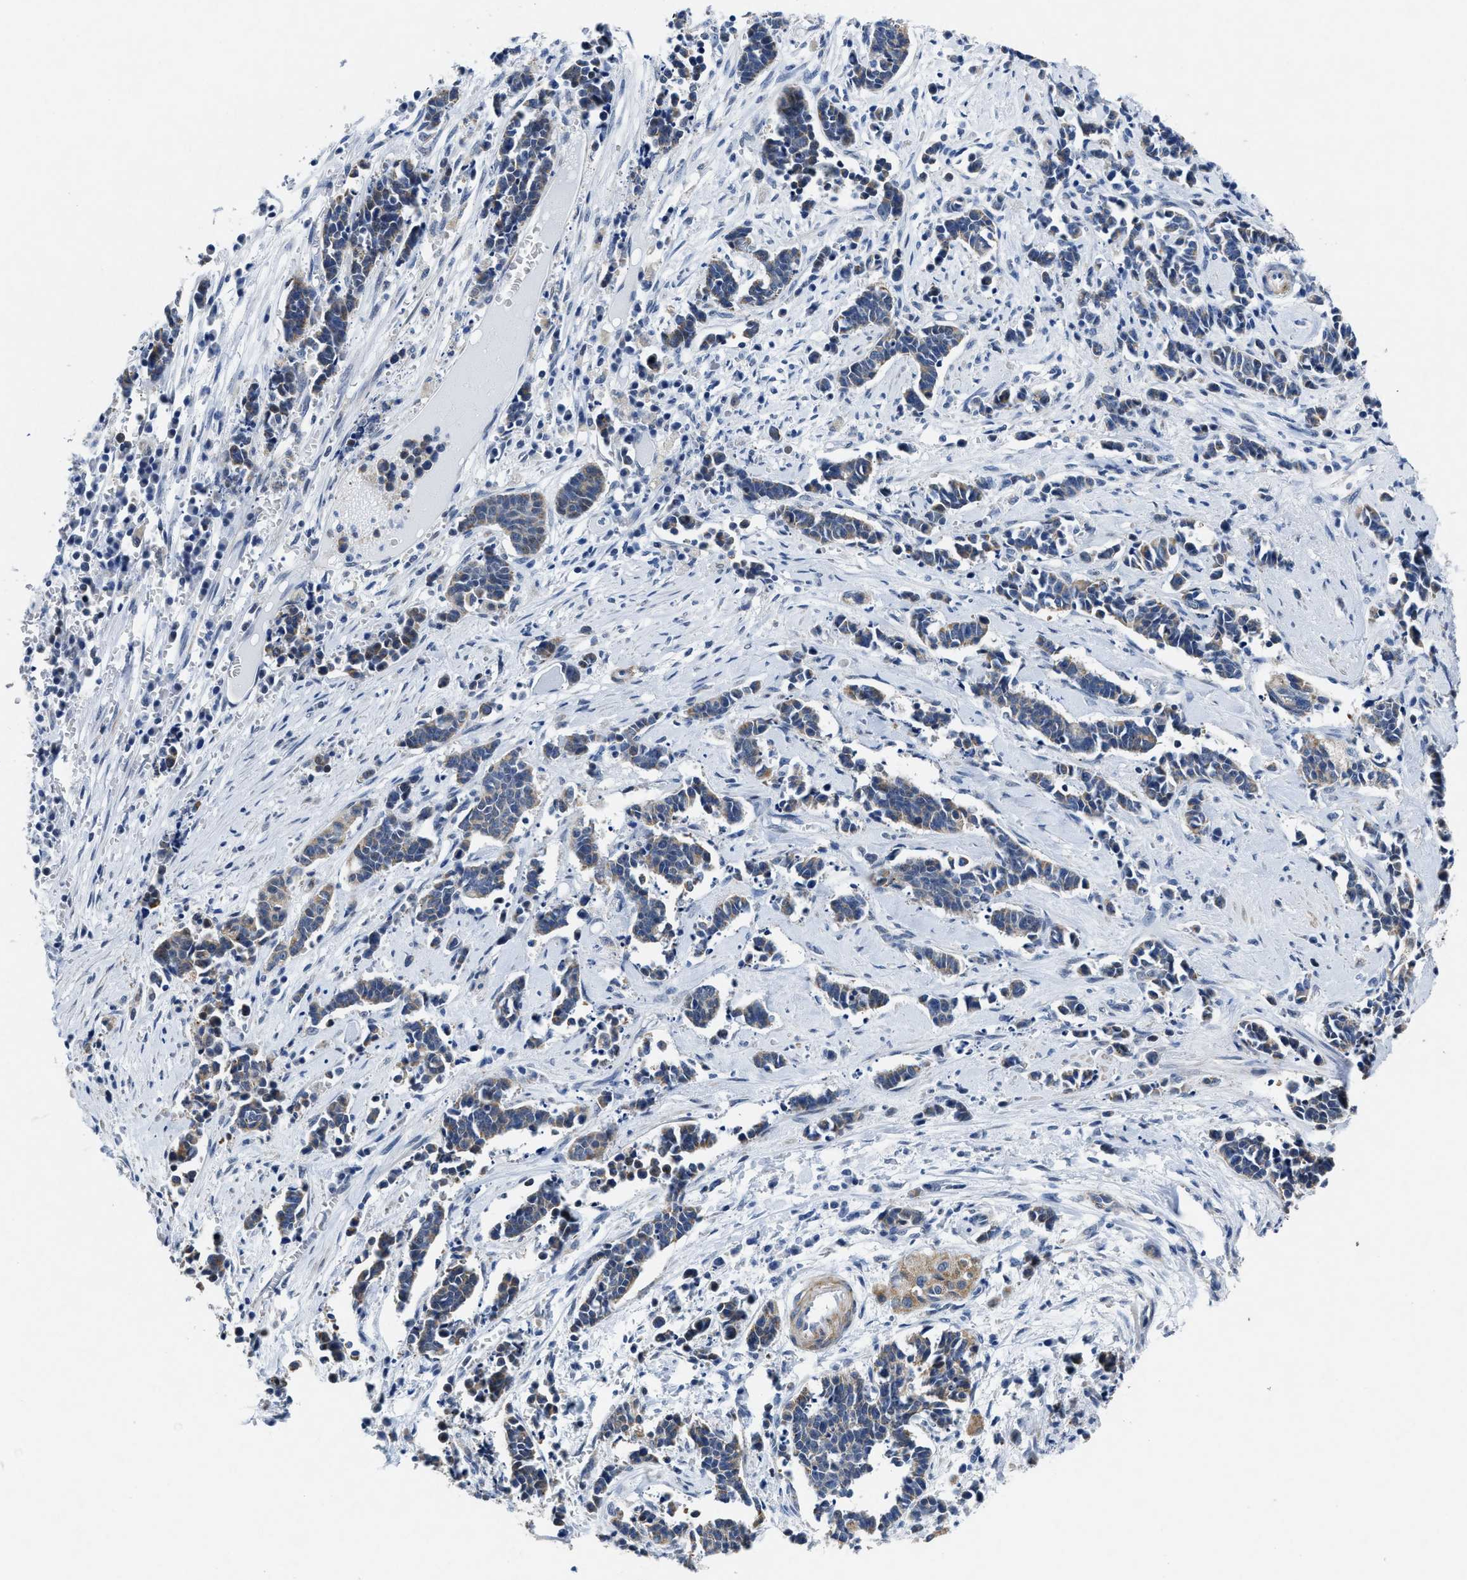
{"staining": {"intensity": "weak", "quantity": "25%-75%", "location": "cytoplasmic/membranous"}, "tissue": "cervical cancer", "cell_type": "Tumor cells", "image_type": "cancer", "snomed": [{"axis": "morphology", "description": "Squamous cell carcinoma, NOS"}, {"axis": "topography", "description": "Cervix"}], "caption": "High-magnification brightfield microscopy of squamous cell carcinoma (cervical) stained with DAB (3,3'-diaminobenzidine) (brown) and counterstained with hematoxylin (blue). tumor cells exhibit weak cytoplasmic/membranous expression is present in approximately25%-75% of cells.", "gene": "ID3", "patient": {"sex": "female", "age": 35}}